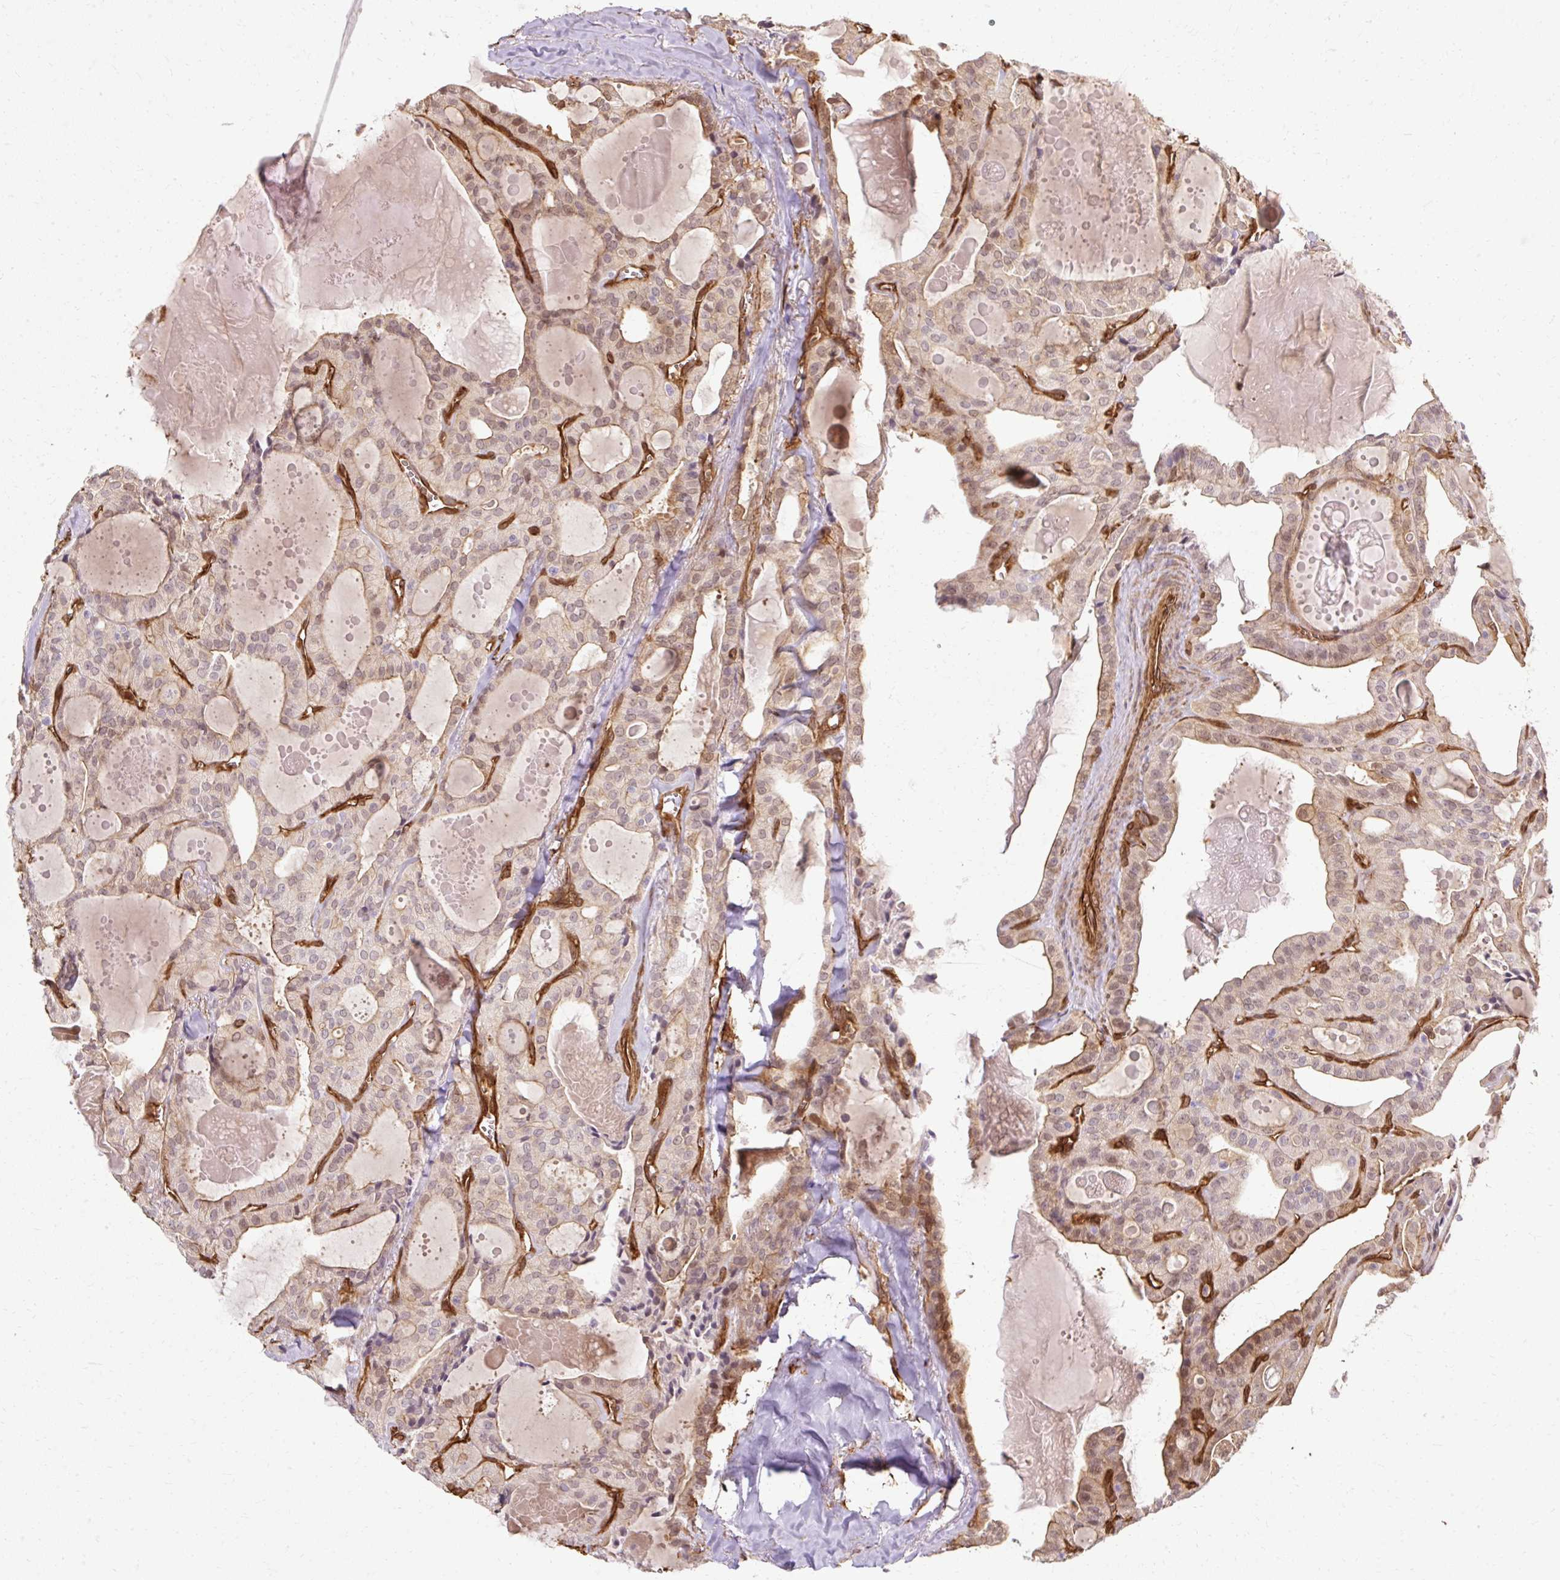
{"staining": {"intensity": "weak", "quantity": "25%-75%", "location": "nuclear"}, "tissue": "thyroid cancer", "cell_type": "Tumor cells", "image_type": "cancer", "snomed": [{"axis": "morphology", "description": "Papillary adenocarcinoma, NOS"}, {"axis": "topography", "description": "Thyroid gland"}], "caption": "The photomicrograph shows a brown stain indicating the presence of a protein in the nuclear of tumor cells in thyroid cancer (papillary adenocarcinoma).", "gene": "CNN3", "patient": {"sex": "male", "age": 52}}